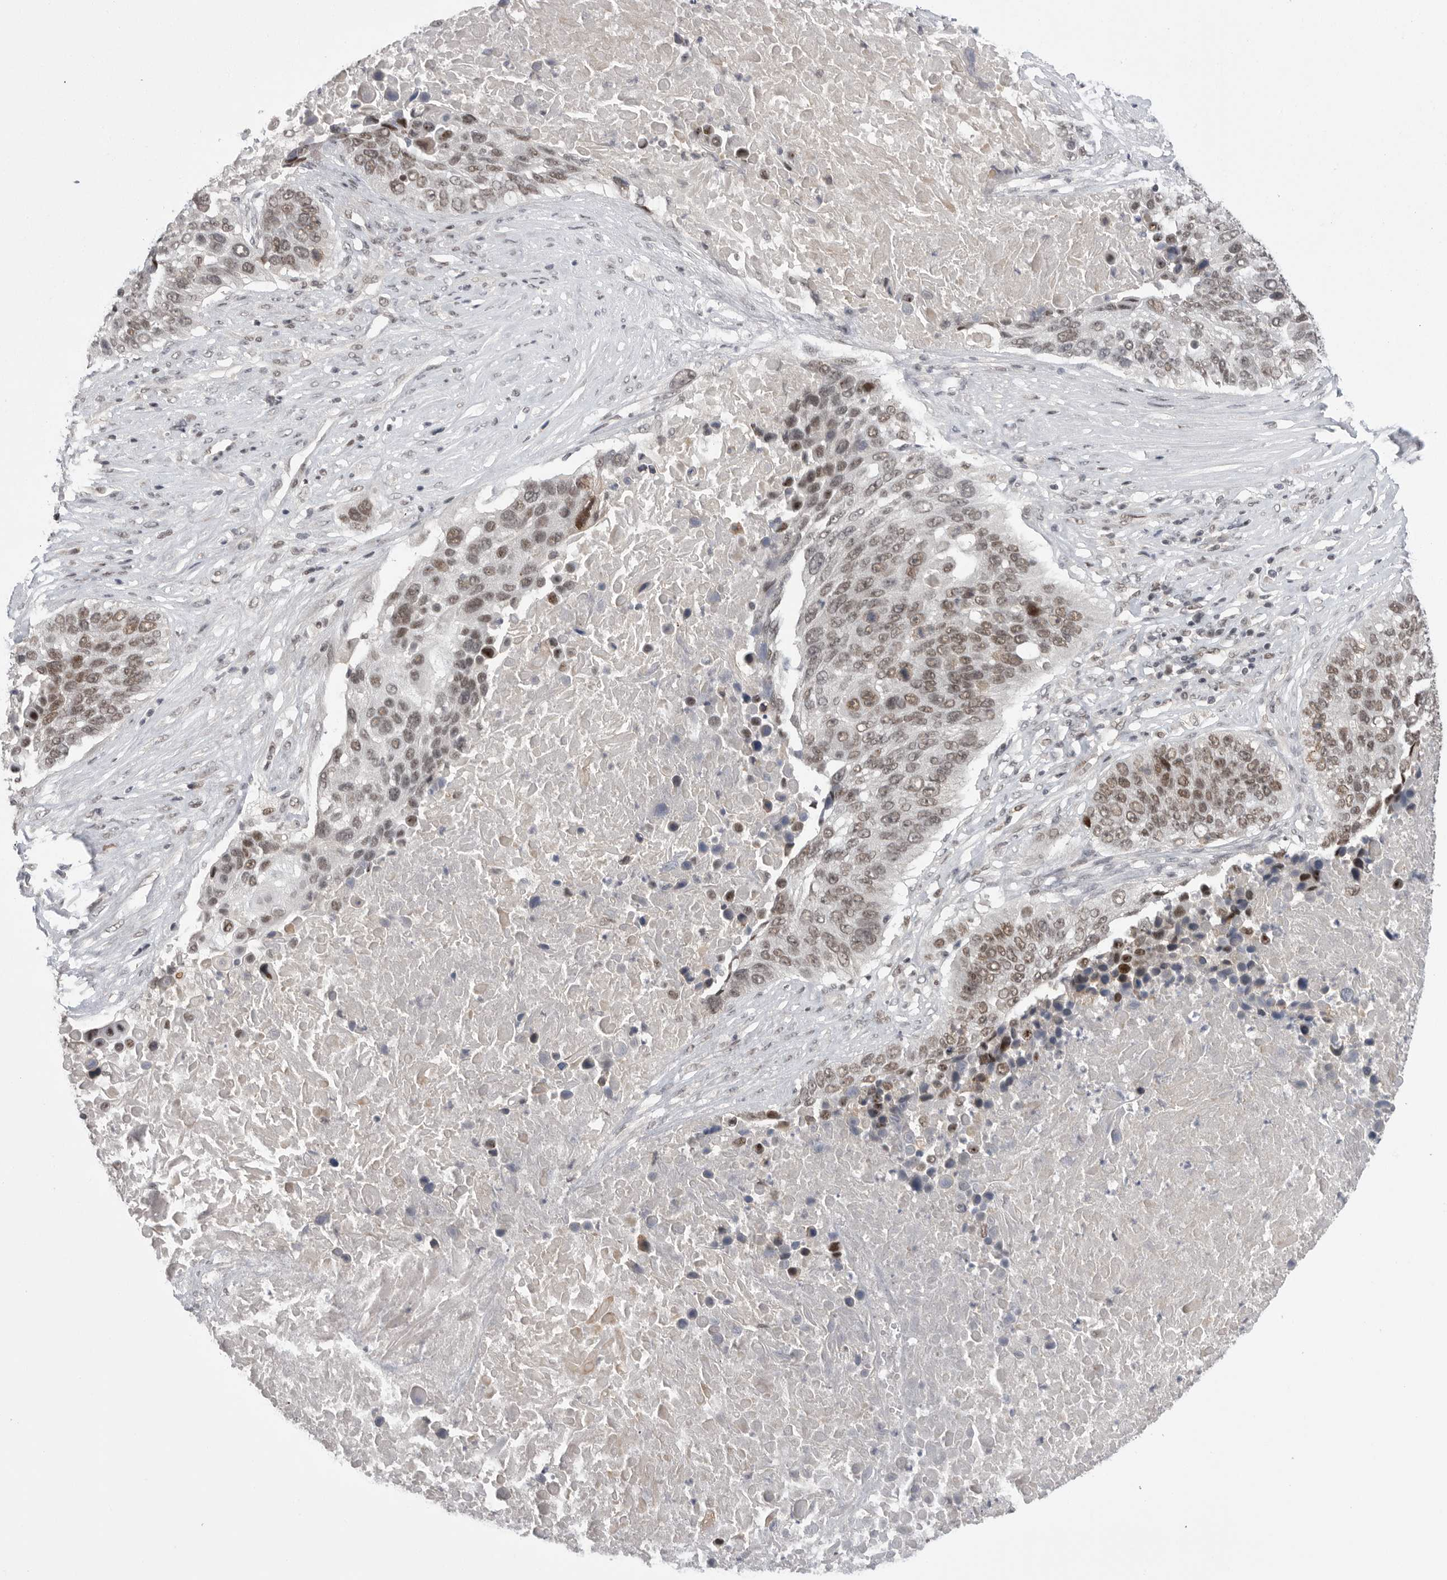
{"staining": {"intensity": "weak", "quantity": ">75%", "location": "nuclear"}, "tissue": "lung cancer", "cell_type": "Tumor cells", "image_type": "cancer", "snomed": [{"axis": "morphology", "description": "Squamous cell carcinoma, NOS"}, {"axis": "topography", "description": "Lung"}], "caption": "A histopathology image of human lung squamous cell carcinoma stained for a protein demonstrates weak nuclear brown staining in tumor cells. (DAB (3,3'-diaminobenzidine) = brown stain, brightfield microscopy at high magnification).", "gene": "POU5F1", "patient": {"sex": "male", "age": 66}}